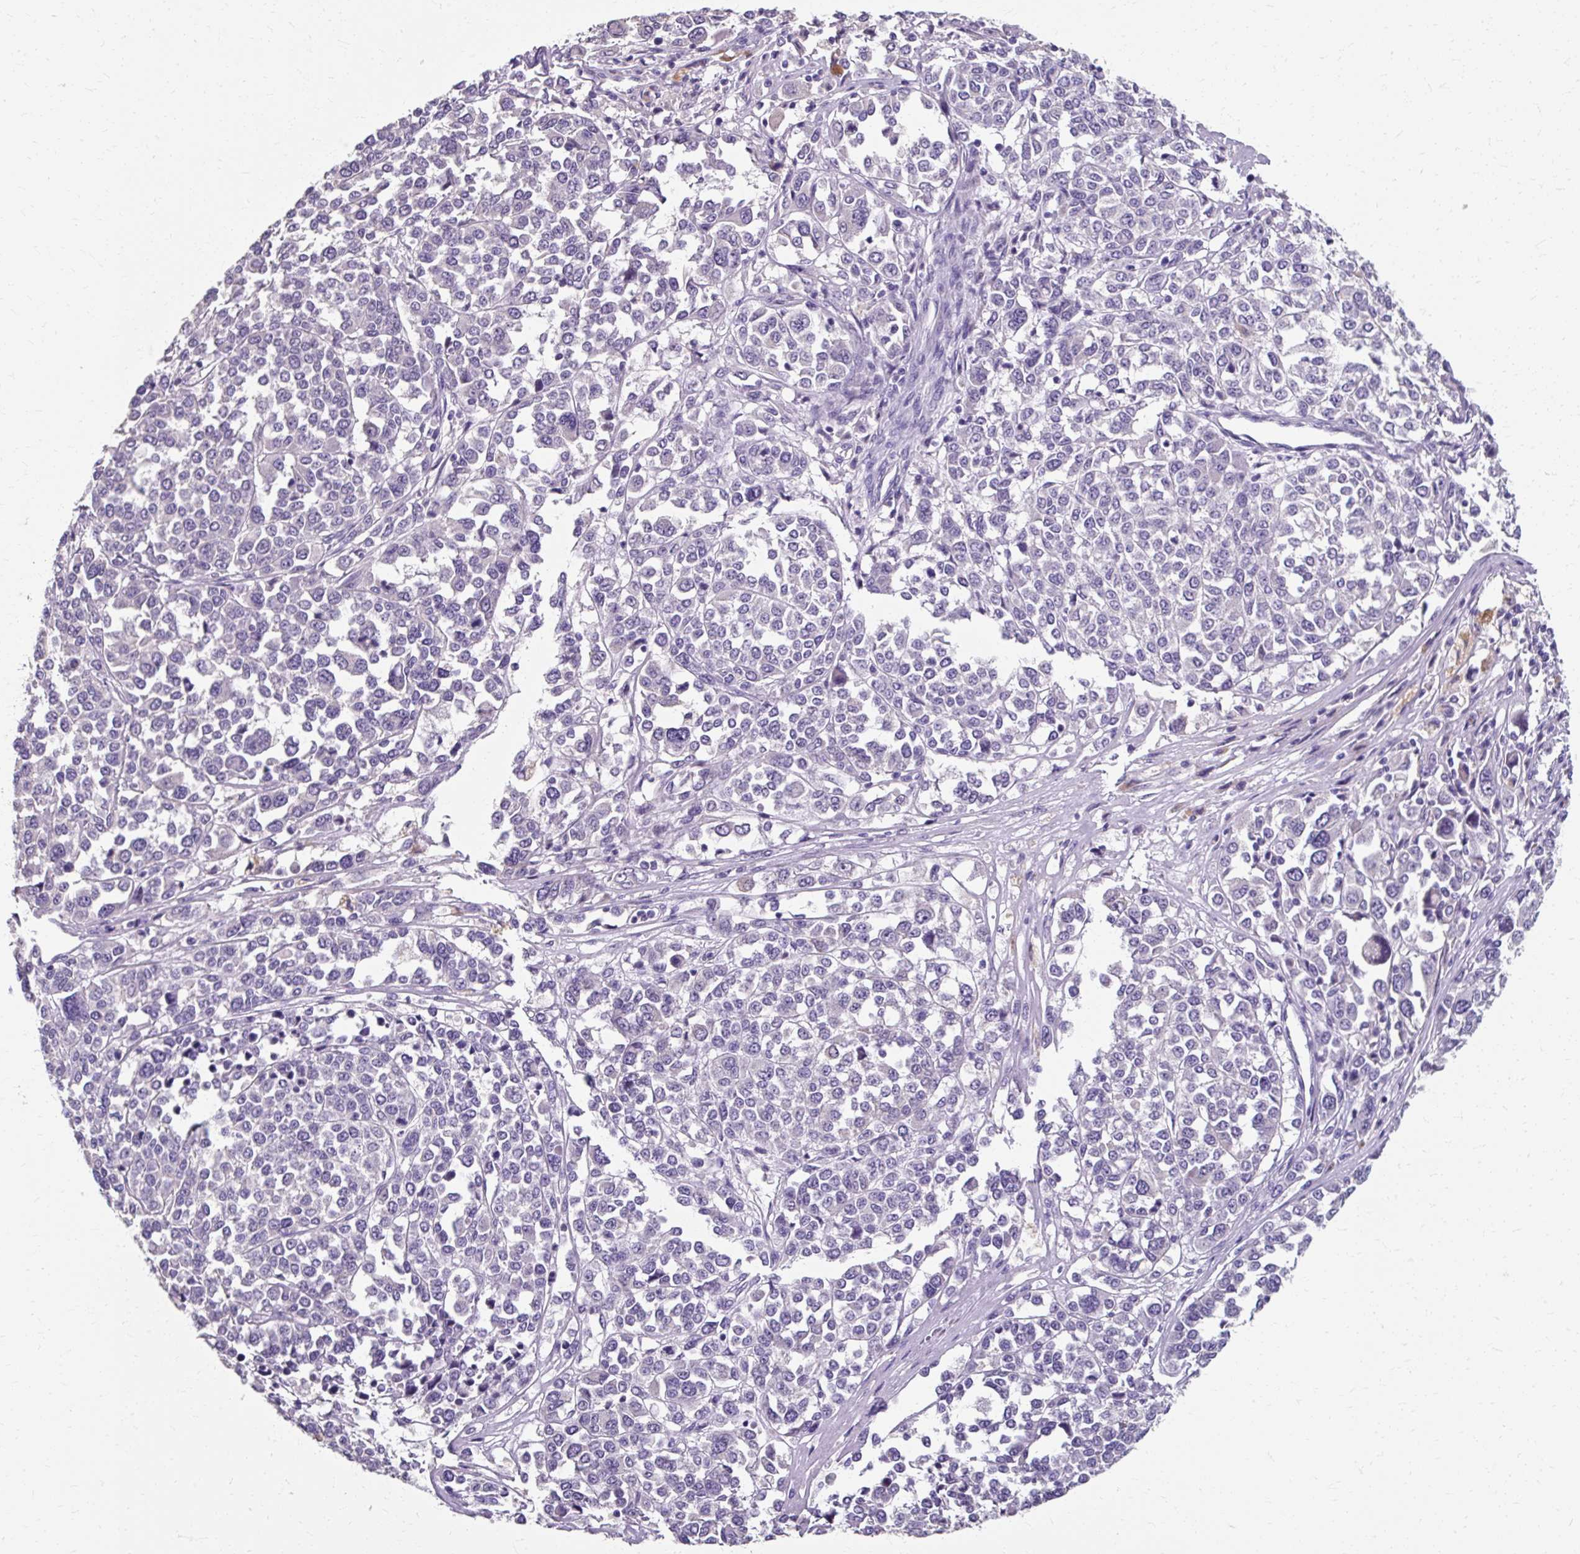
{"staining": {"intensity": "negative", "quantity": "none", "location": "none"}, "tissue": "melanoma", "cell_type": "Tumor cells", "image_type": "cancer", "snomed": [{"axis": "morphology", "description": "Malignant melanoma, Metastatic site"}, {"axis": "topography", "description": "Lymph node"}], "caption": "Immunohistochemistry (IHC) of human malignant melanoma (metastatic site) reveals no expression in tumor cells.", "gene": "KLHL24", "patient": {"sex": "male", "age": 44}}